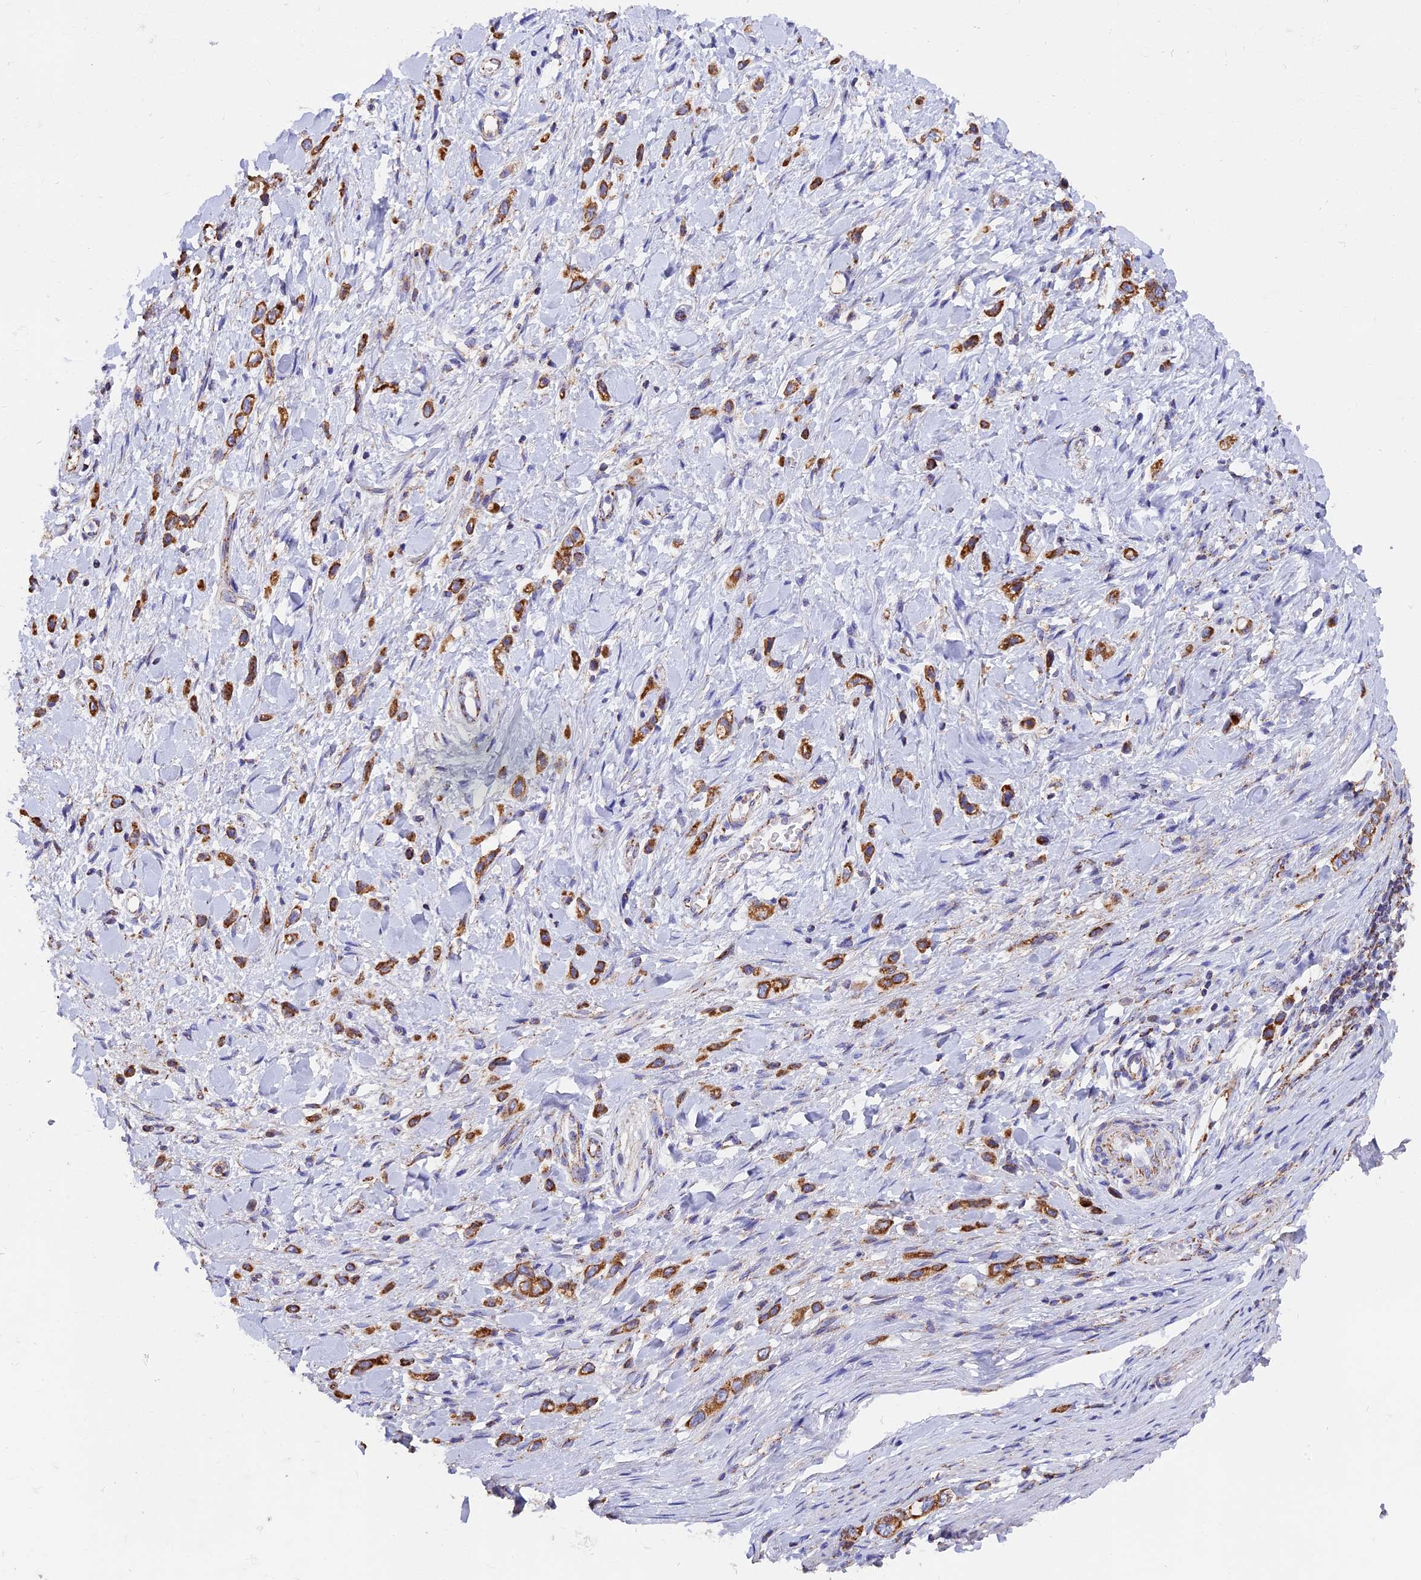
{"staining": {"intensity": "strong", "quantity": ">75%", "location": "cytoplasmic/membranous"}, "tissue": "stomach cancer", "cell_type": "Tumor cells", "image_type": "cancer", "snomed": [{"axis": "morphology", "description": "Adenocarcinoma, NOS"}, {"axis": "topography", "description": "Stomach"}], "caption": "Immunohistochemistry of stomach adenocarcinoma exhibits high levels of strong cytoplasmic/membranous positivity in approximately >75% of tumor cells.", "gene": "MRPS34", "patient": {"sex": "female", "age": 65}}